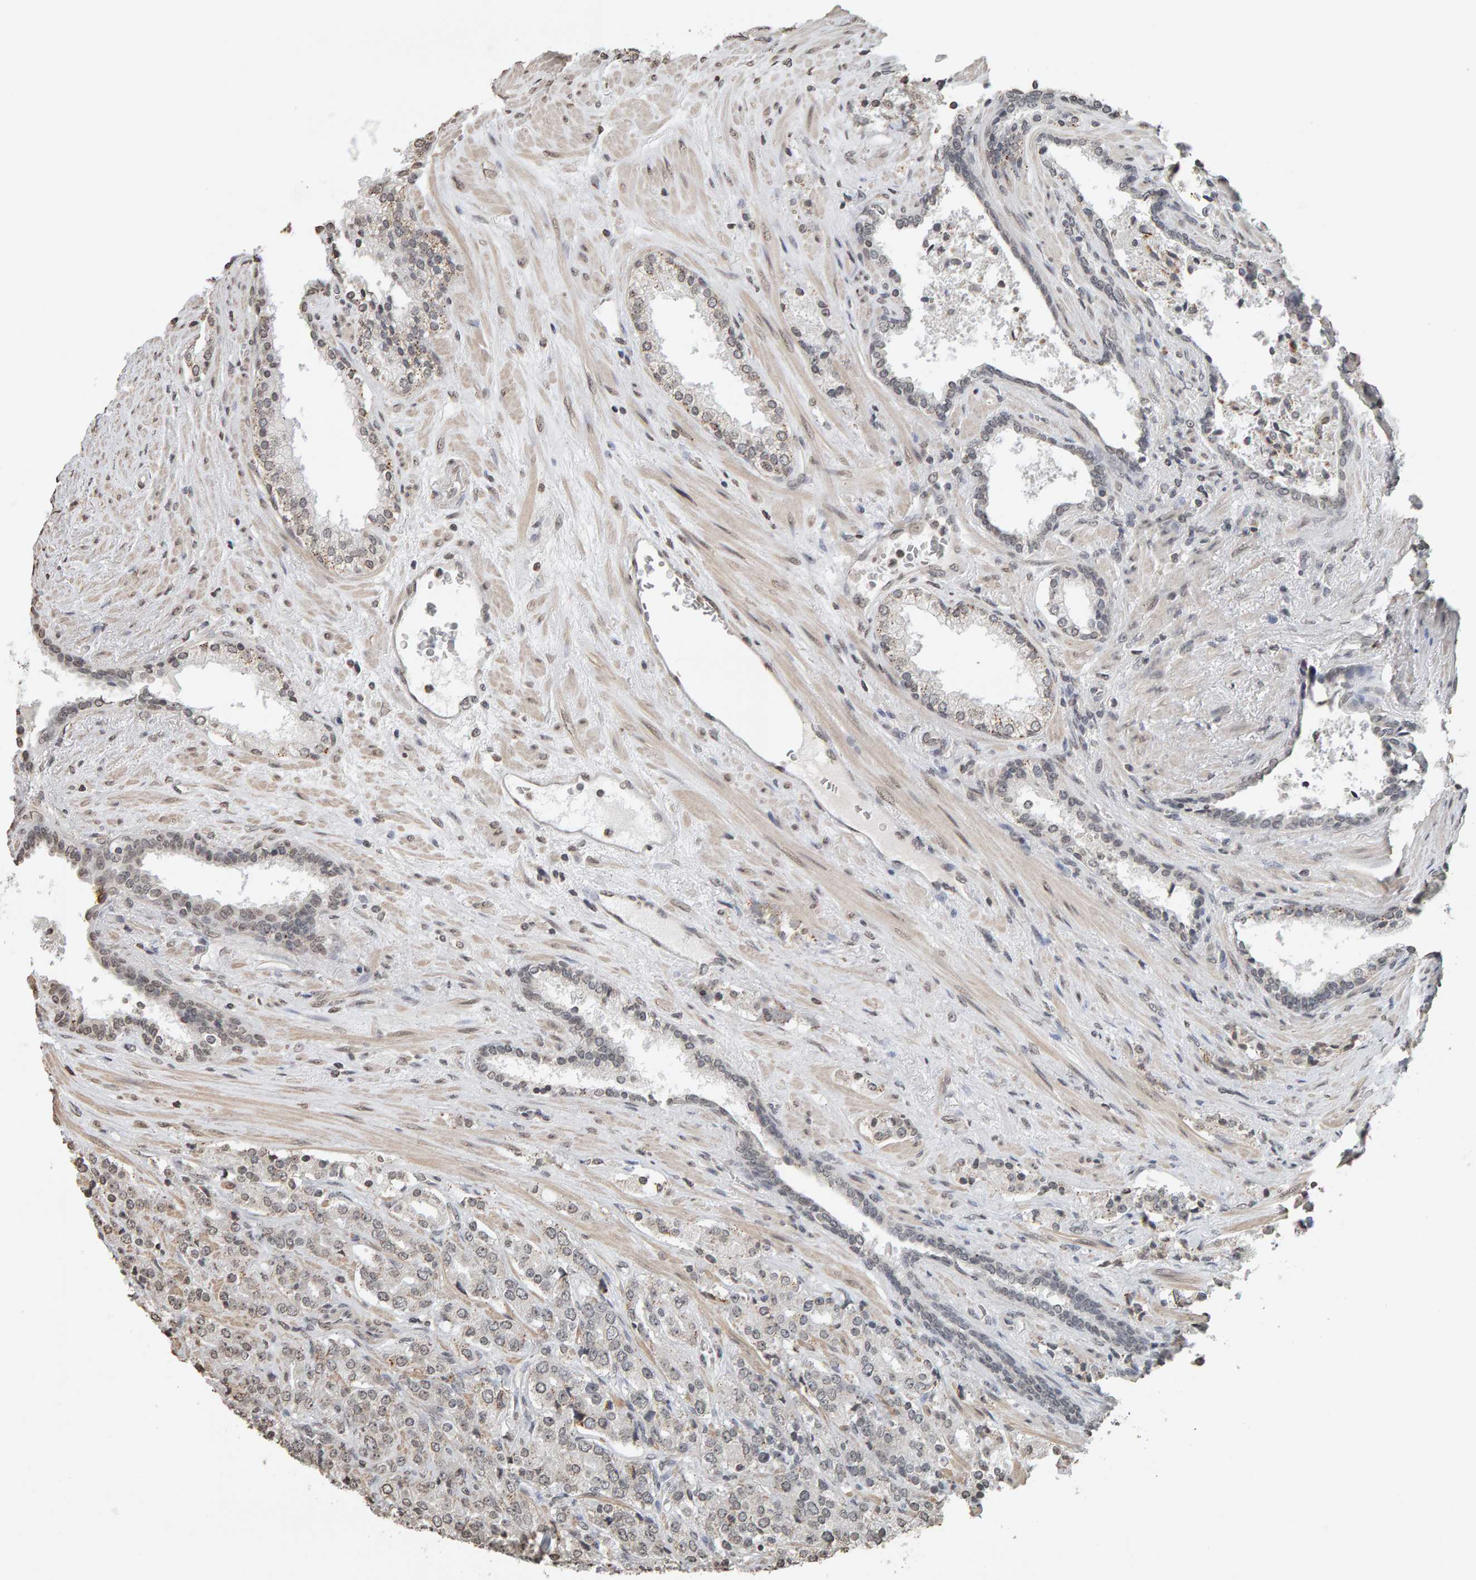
{"staining": {"intensity": "moderate", "quantity": "<25%", "location": "cytoplasmic/membranous"}, "tissue": "prostate cancer", "cell_type": "Tumor cells", "image_type": "cancer", "snomed": [{"axis": "morphology", "description": "Adenocarcinoma, High grade"}, {"axis": "topography", "description": "Prostate"}], "caption": "Prostate cancer stained with a protein marker displays moderate staining in tumor cells.", "gene": "AFF4", "patient": {"sex": "male", "age": 71}}